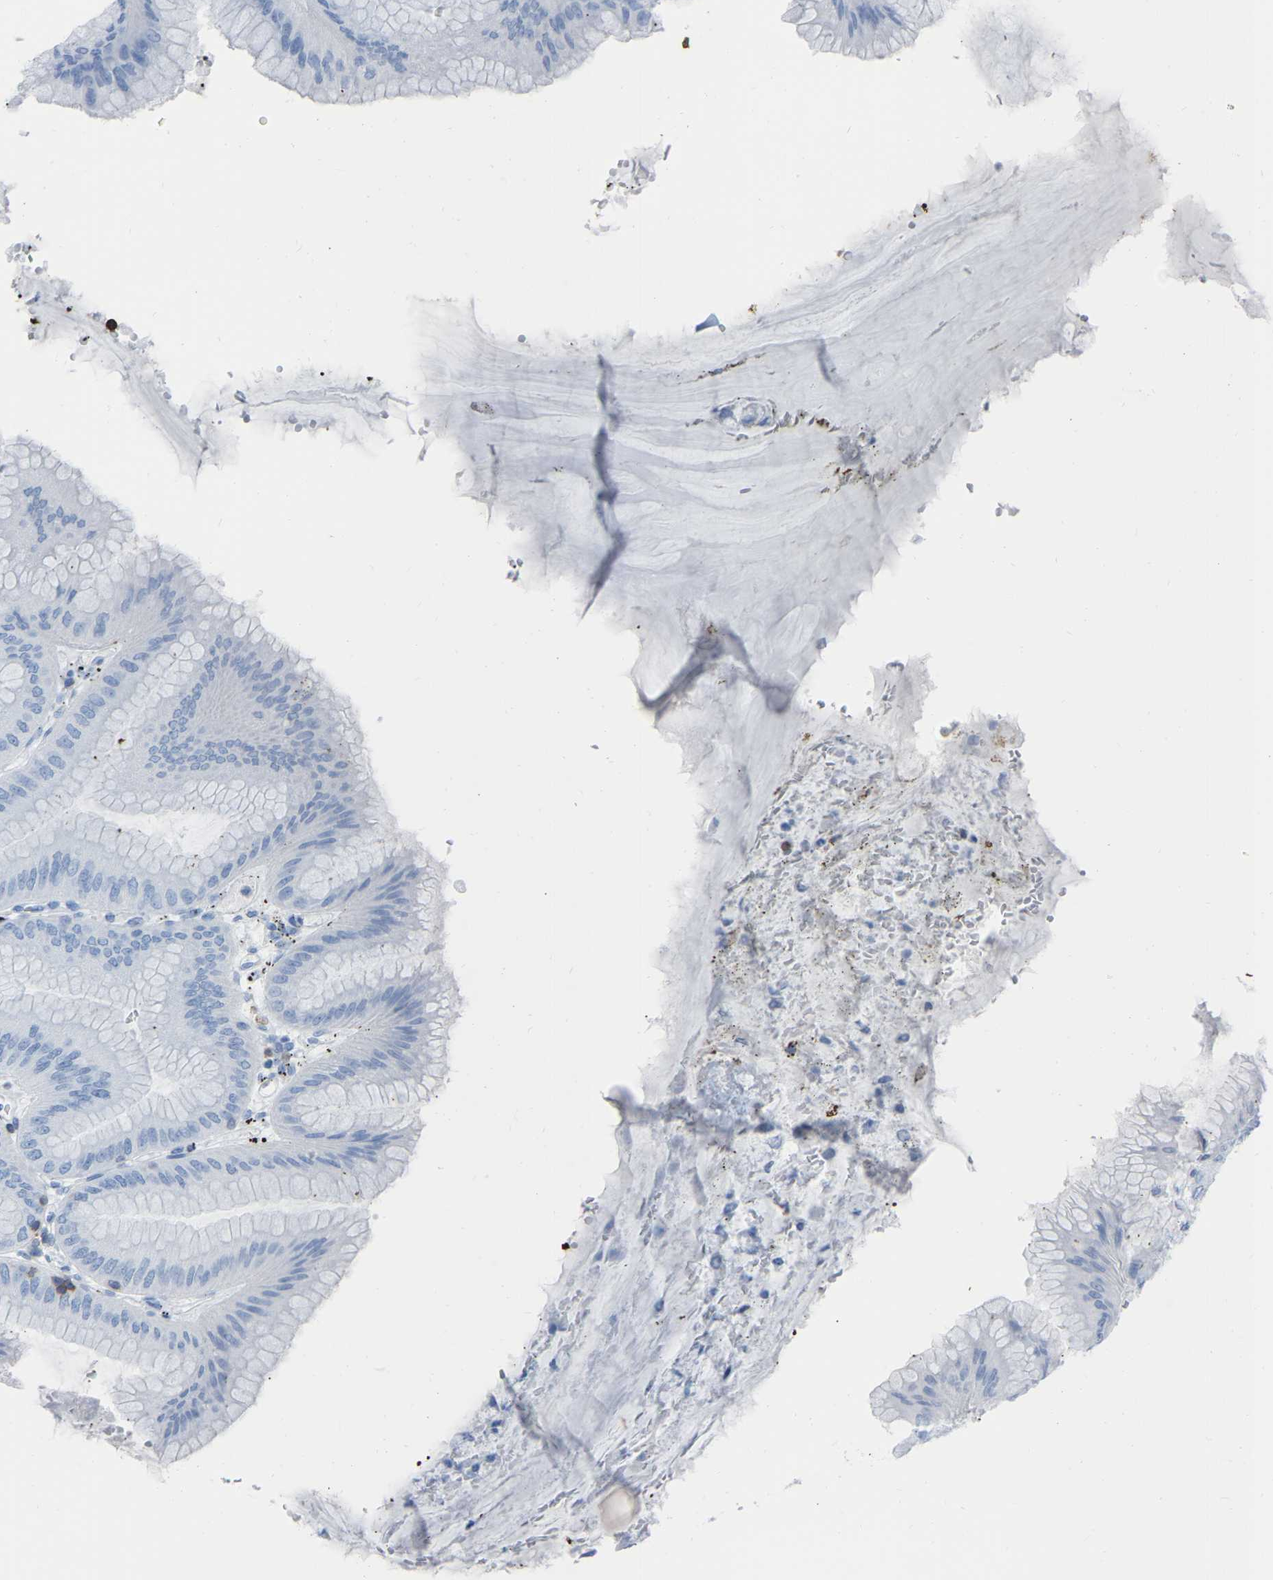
{"staining": {"intensity": "negative", "quantity": "none", "location": "none"}, "tissue": "stomach", "cell_type": "Glandular cells", "image_type": "normal", "snomed": [{"axis": "morphology", "description": "Normal tissue, NOS"}, {"axis": "topography", "description": "Stomach, lower"}], "caption": "Immunohistochemistry of benign stomach reveals no expression in glandular cells.", "gene": "LSP1", "patient": {"sex": "male", "age": 71}}